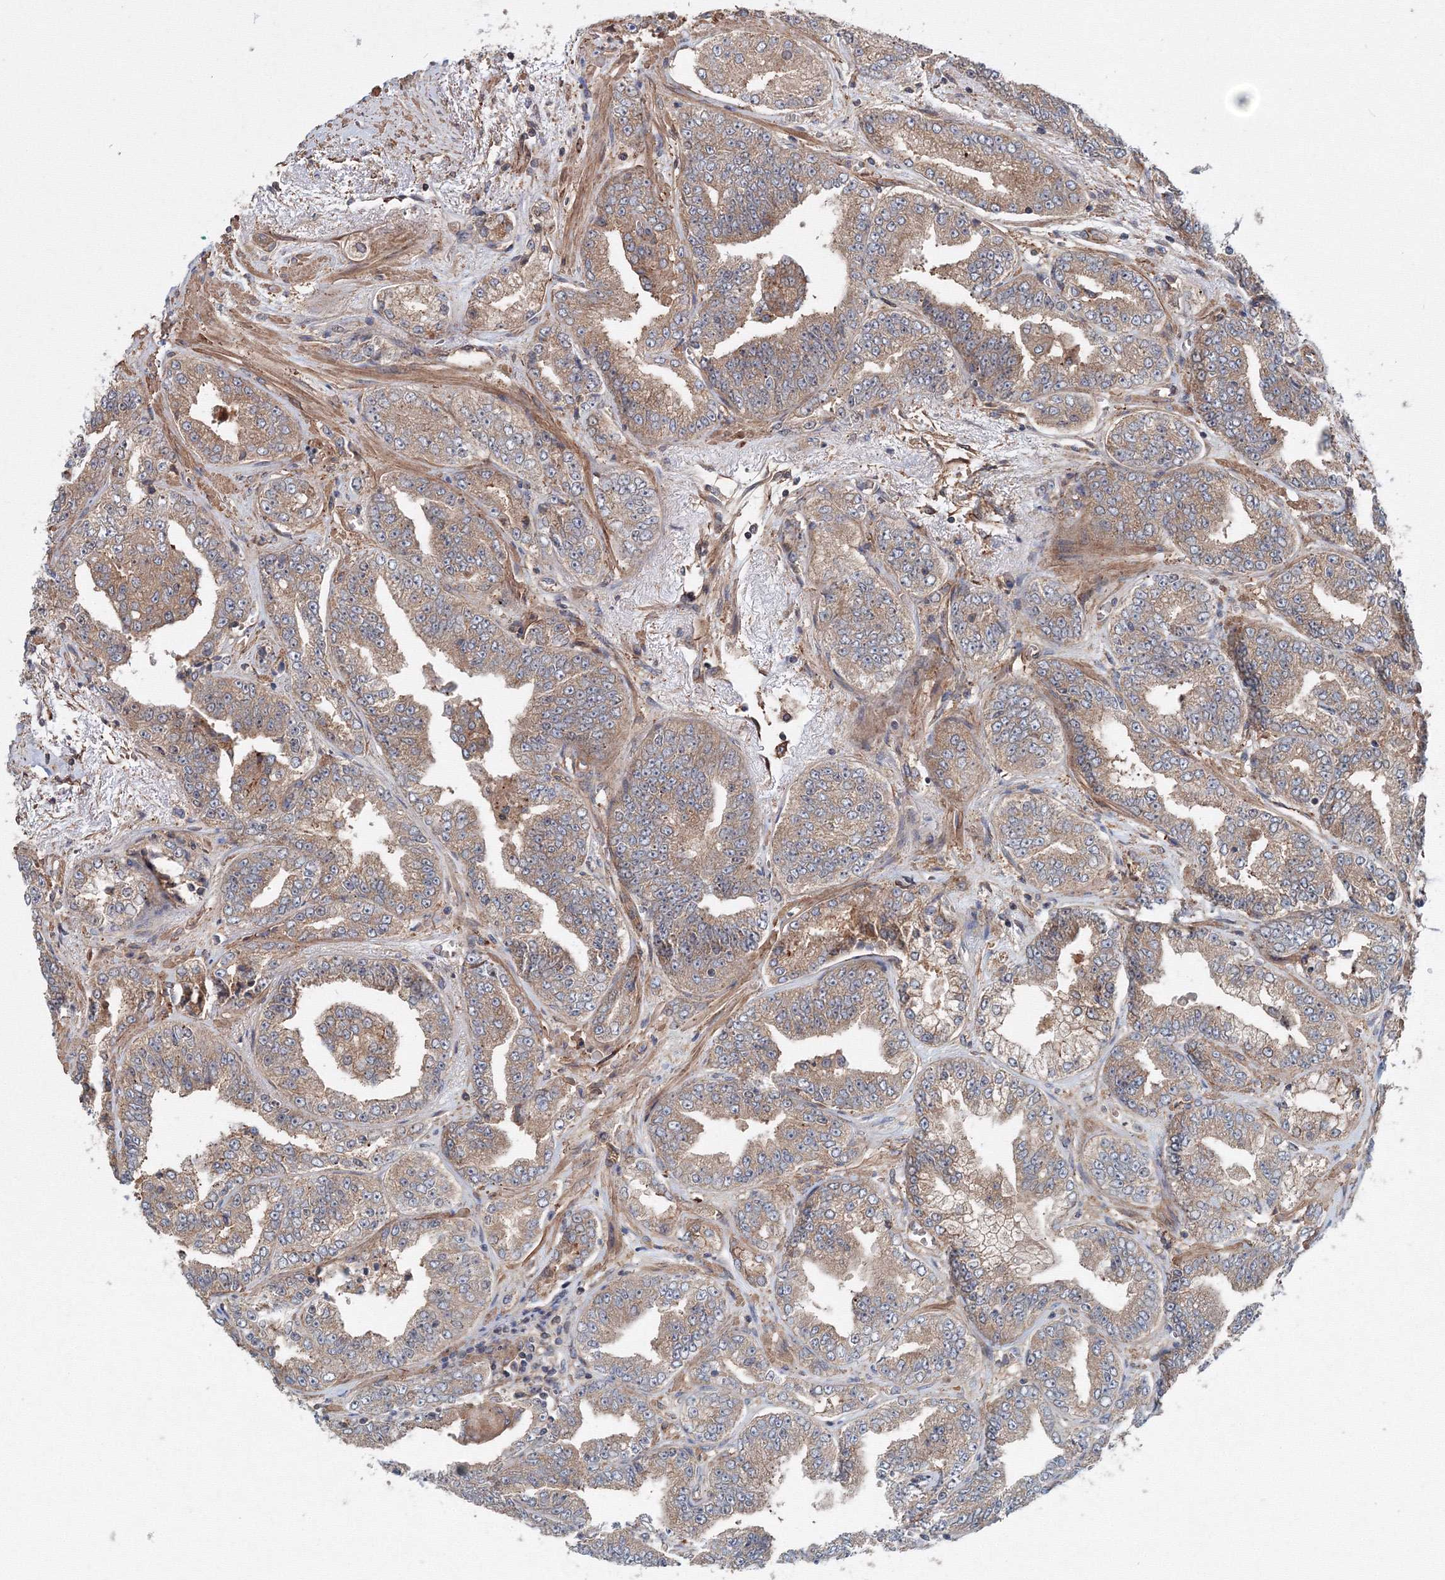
{"staining": {"intensity": "moderate", "quantity": ">75%", "location": "cytoplasmic/membranous"}, "tissue": "prostate cancer", "cell_type": "Tumor cells", "image_type": "cancer", "snomed": [{"axis": "morphology", "description": "Adenocarcinoma, High grade"}, {"axis": "topography", "description": "Prostate"}], "caption": "High-grade adenocarcinoma (prostate) stained for a protein shows moderate cytoplasmic/membranous positivity in tumor cells.", "gene": "EXOC1", "patient": {"sex": "male", "age": 71}}